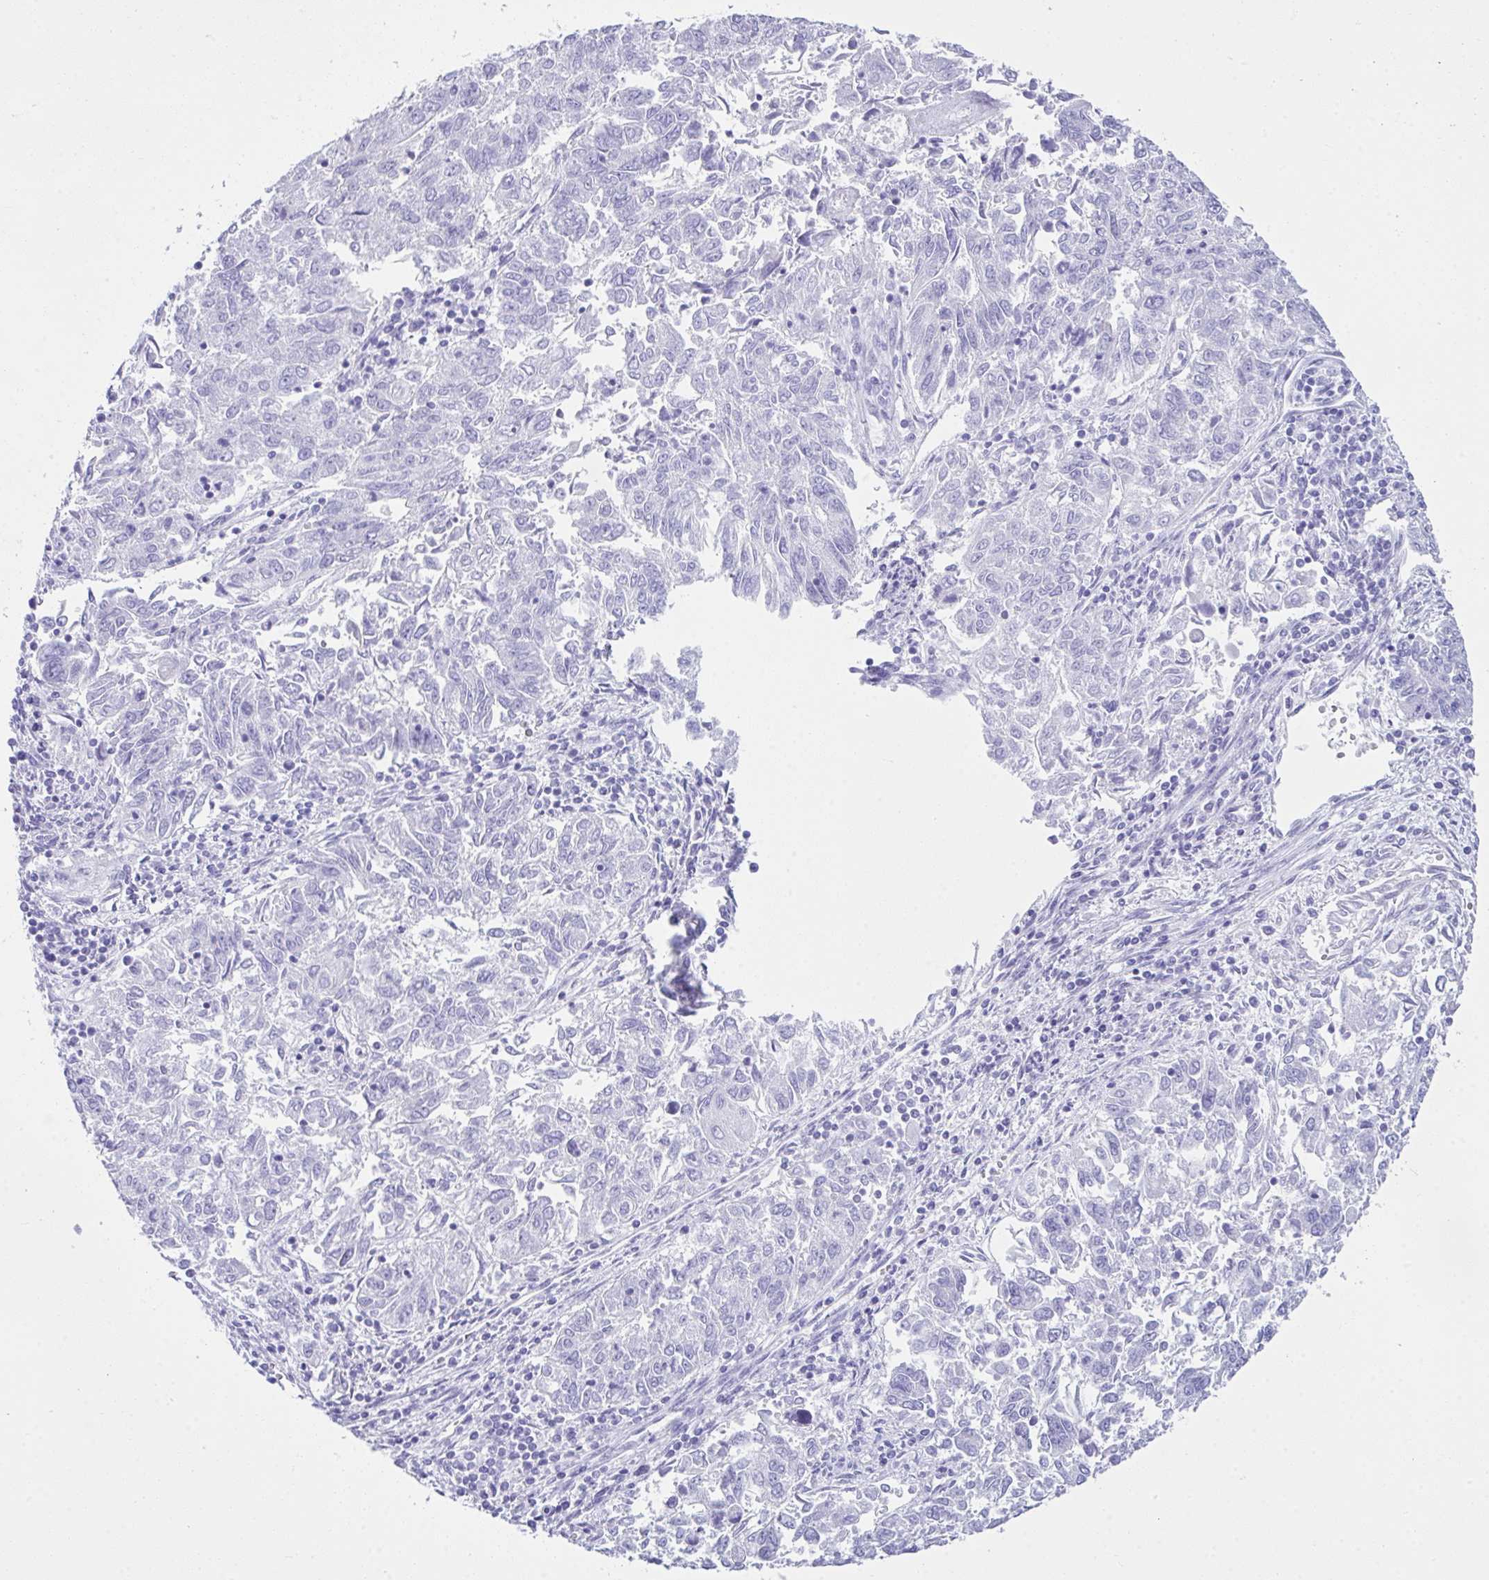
{"staining": {"intensity": "negative", "quantity": "none", "location": "none"}, "tissue": "endometrial cancer", "cell_type": "Tumor cells", "image_type": "cancer", "snomed": [{"axis": "morphology", "description": "Adenocarcinoma, NOS"}, {"axis": "topography", "description": "Endometrium"}], "caption": "There is no significant staining in tumor cells of endometrial cancer.", "gene": "LGALS4", "patient": {"sex": "female", "age": 42}}